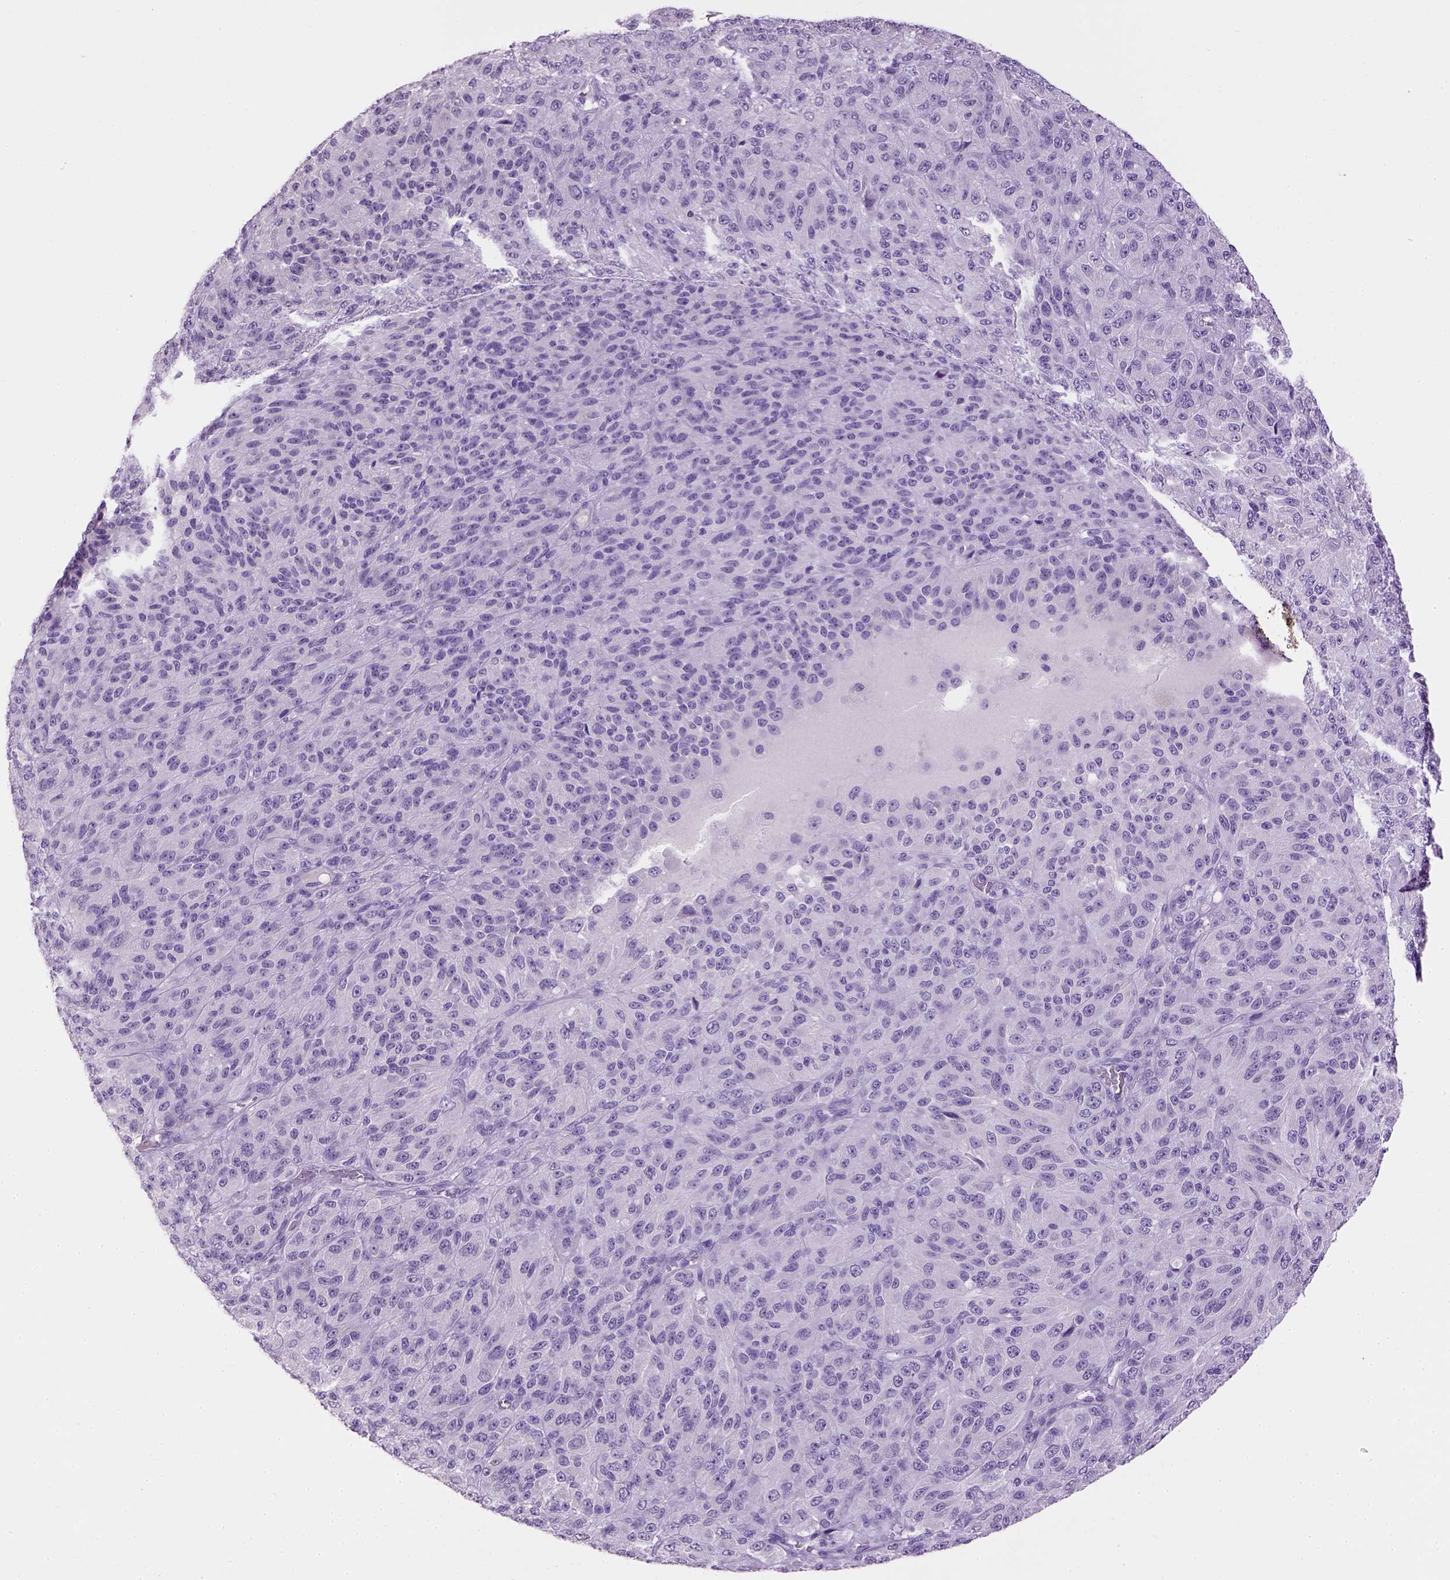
{"staining": {"intensity": "negative", "quantity": "none", "location": "none"}, "tissue": "melanoma", "cell_type": "Tumor cells", "image_type": "cancer", "snomed": [{"axis": "morphology", "description": "Malignant melanoma, Metastatic site"}, {"axis": "topography", "description": "Brain"}], "caption": "Immunohistochemistry image of melanoma stained for a protein (brown), which shows no positivity in tumor cells.", "gene": "CYP24A1", "patient": {"sex": "female", "age": 56}}